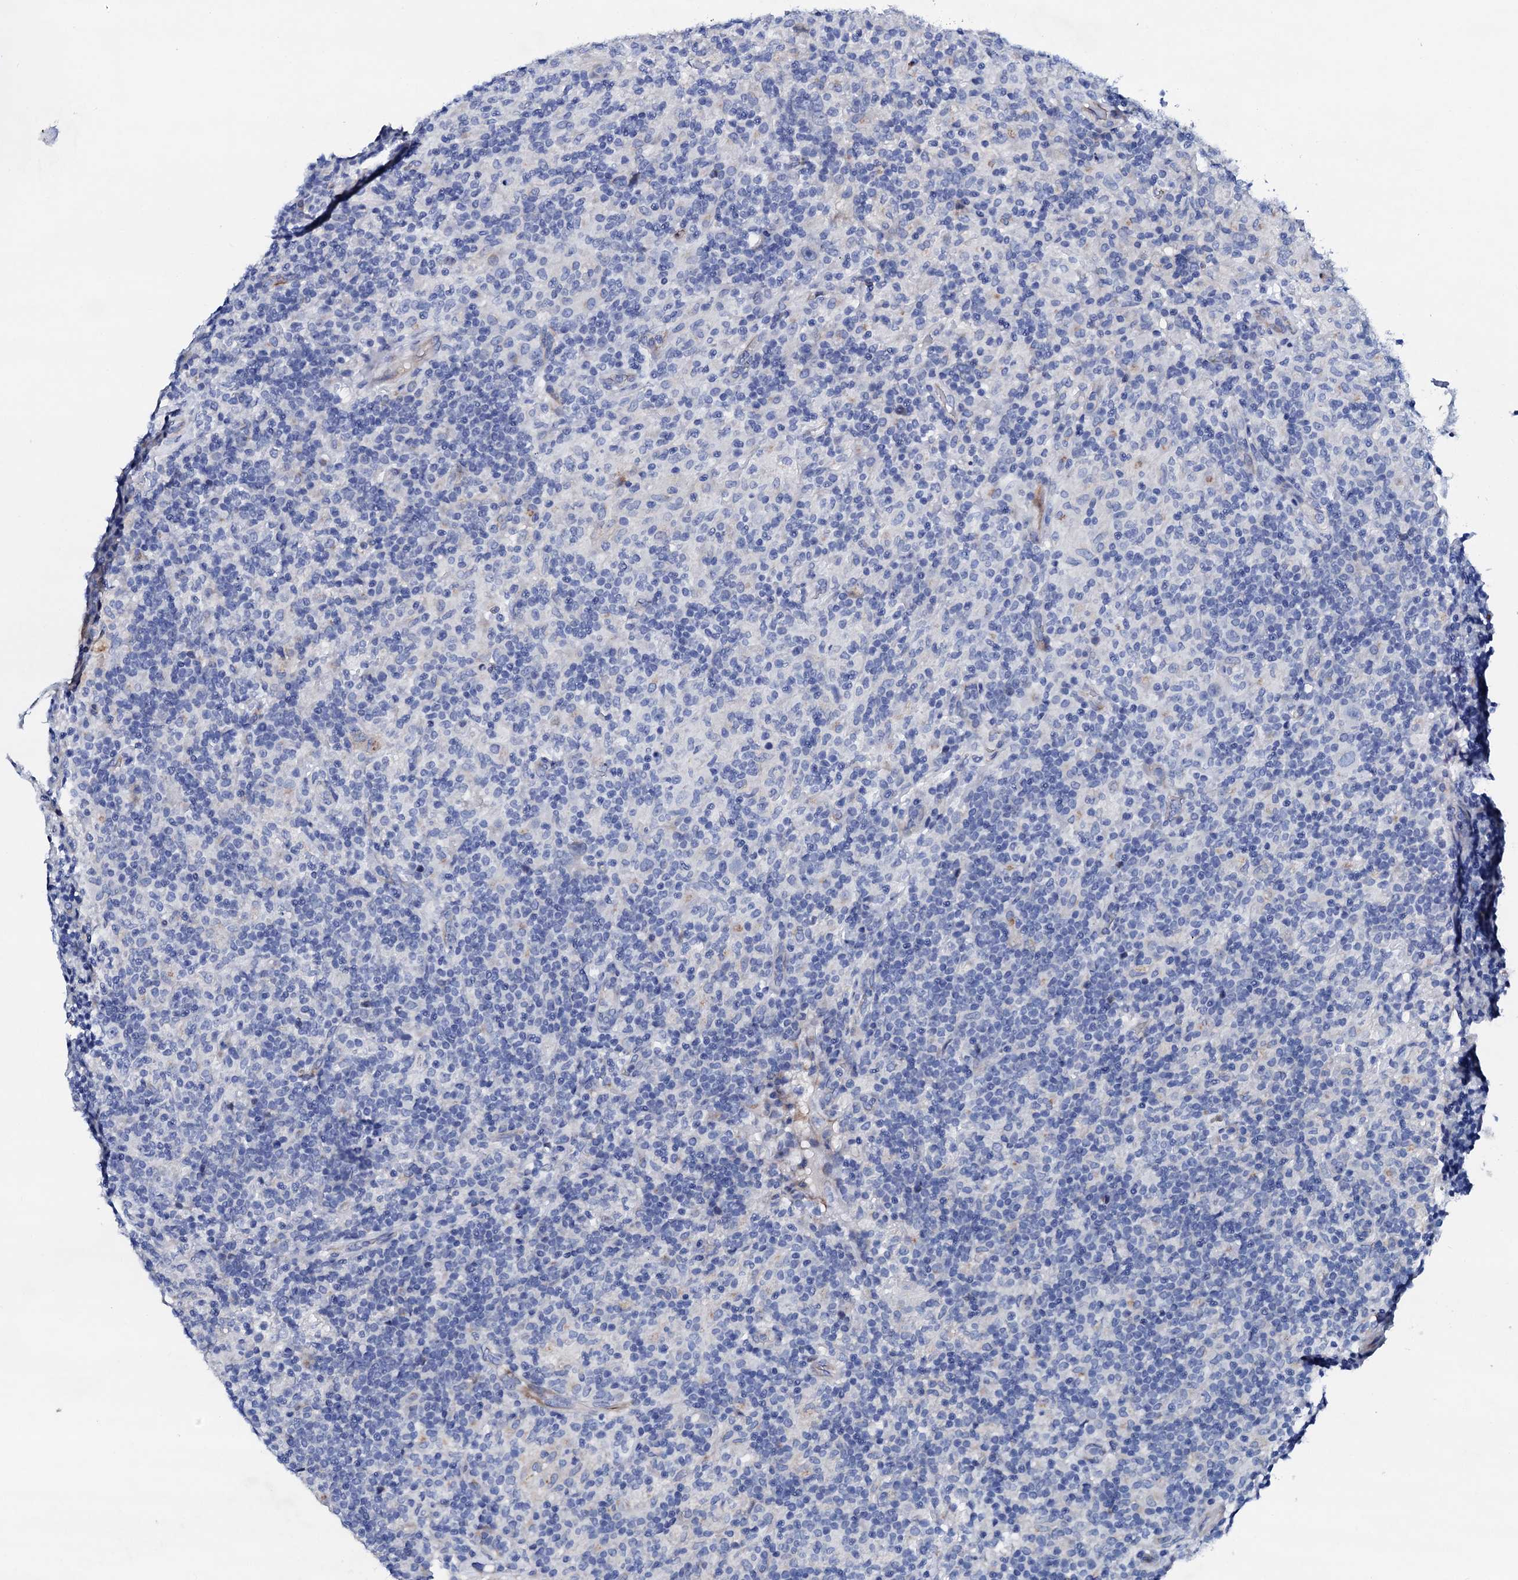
{"staining": {"intensity": "negative", "quantity": "none", "location": "none"}, "tissue": "lymphoma", "cell_type": "Tumor cells", "image_type": "cancer", "snomed": [{"axis": "morphology", "description": "Hodgkin's disease, NOS"}, {"axis": "topography", "description": "Lymph node"}], "caption": "Tumor cells are negative for brown protein staining in Hodgkin's disease.", "gene": "TRDN", "patient": {"sex": "male", "age": 70}}